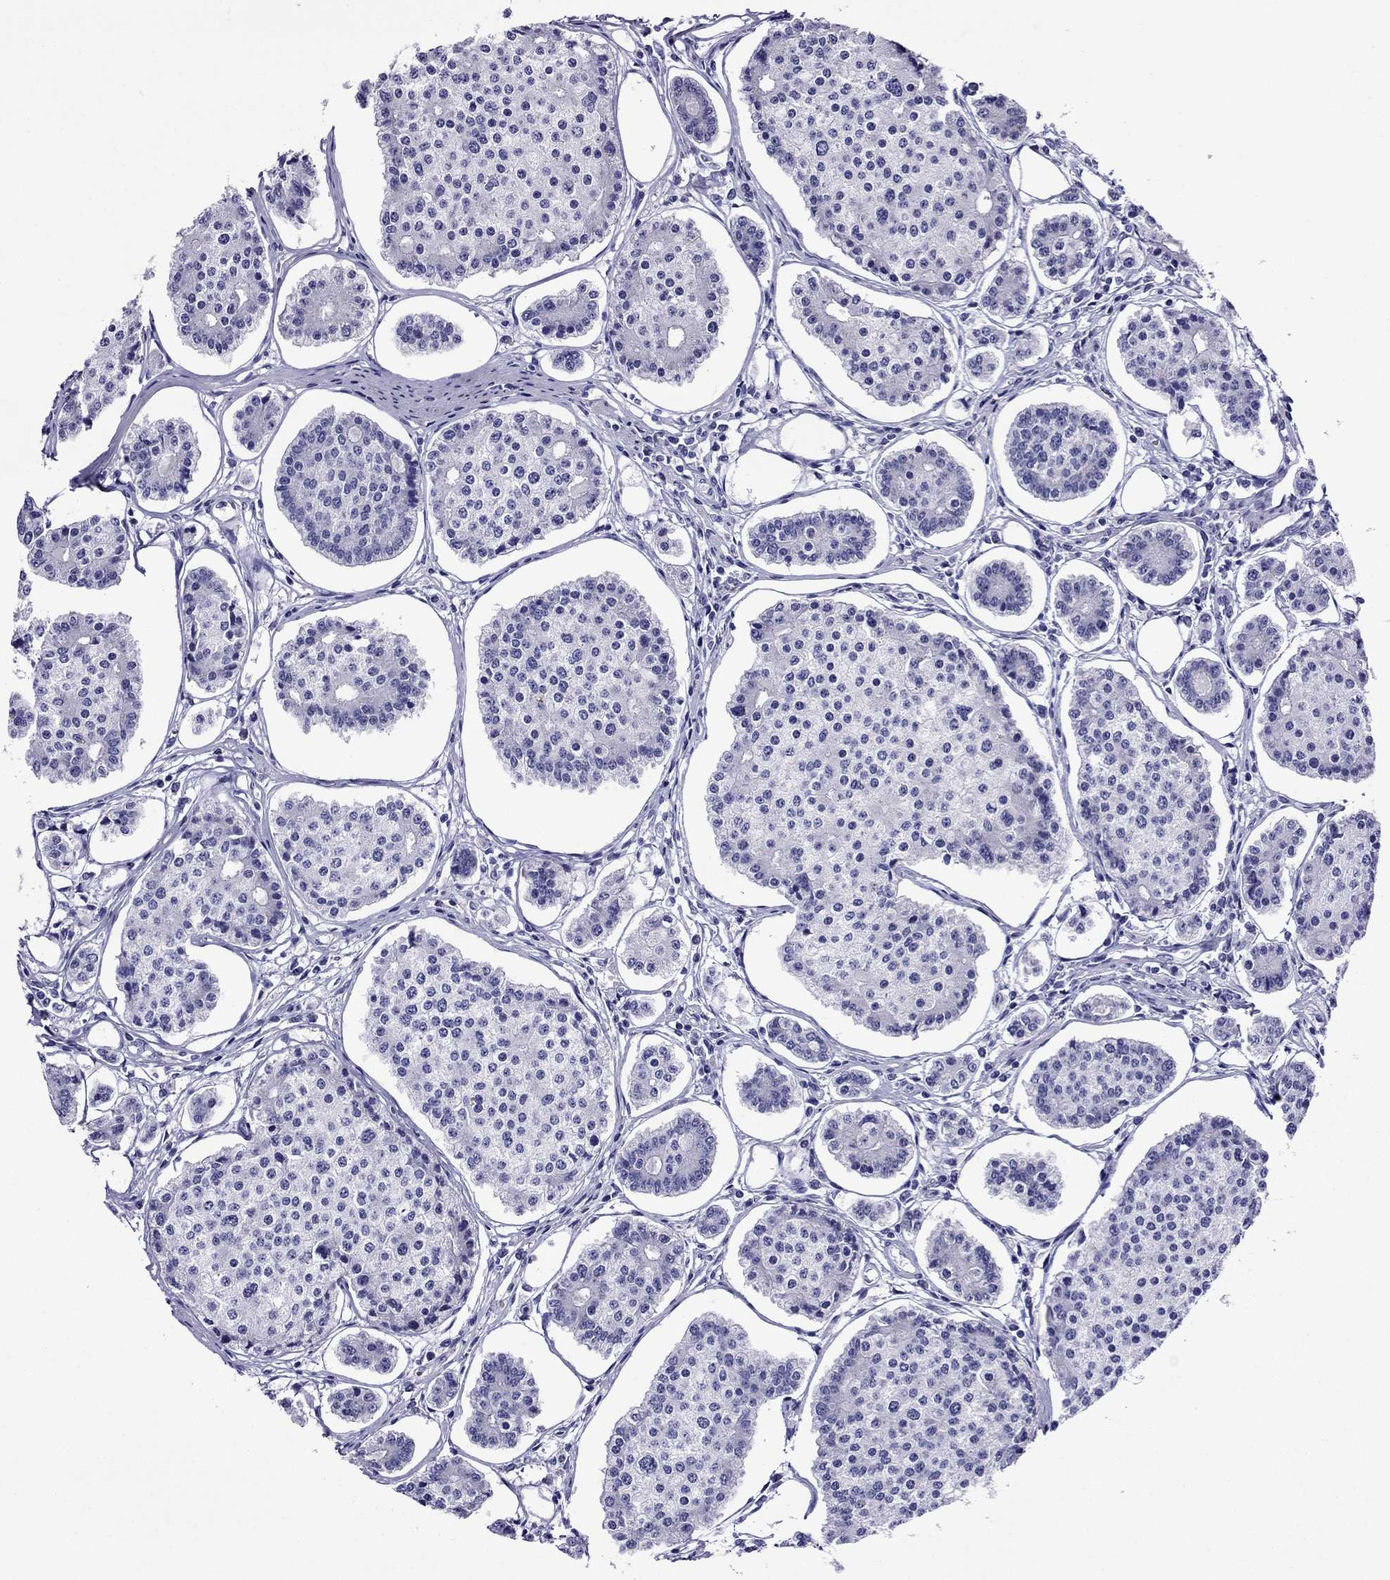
{"staining": {"intensity": "negative", "quantity": "none", "location": "none"}, "tissue": "carcinoid", "cell_type": "Tumor cells", "image_type": "cancer", "snomed": [{"axis": "morphology", "description": "Carcinoid, malignant, NOS"}, {"axis": "topography", "description": "Small intestine"}], "caption": "Immunohistochemical staining of carcinoid shows no significant staining in tumor cells. (Brightfield microscopy of DAB immunohistochemistry (IHC) at high magnification).", "gene": "CRYBA1", "patient": {"sex": "female", "age": 65}}